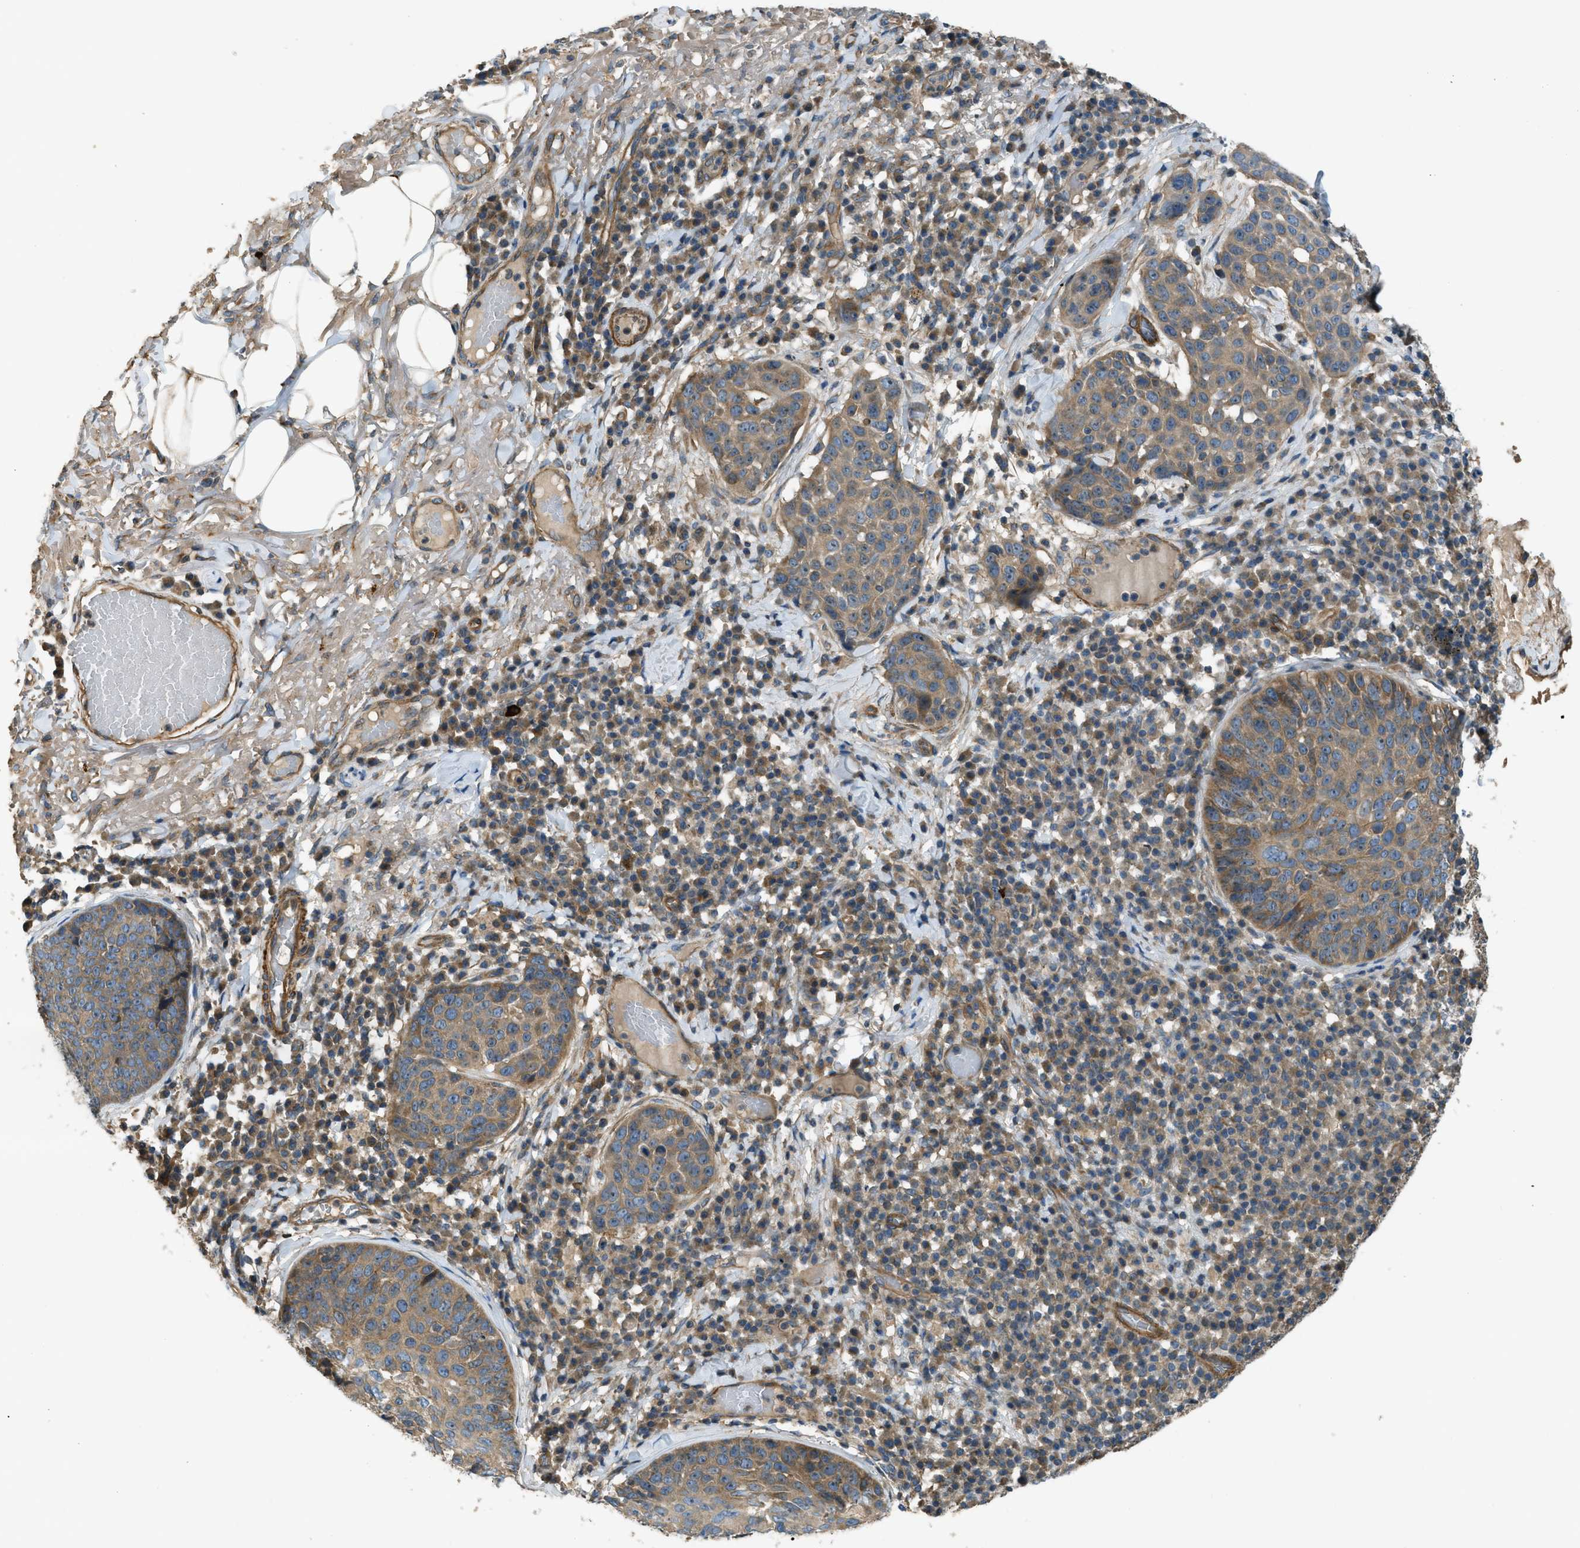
{"staining": {"intensity": "moderate", "quantity": ">75%", "location": "cytoplasmic/membranous"}, "tissue": "skin cancer", "cell_type": "Tumor cells", "image_type": "cancer", "snomed": [{"axis": "morphology", "description": "Squamous cell carcinoma in situ, NOS"}, {"axis": "morphology", "description": "Squamous cell carcinoma, NOS"}, {"axis": "topography", "description": "Skin"}], "caption": "Immunohistochemical staining of skin cancer demonstrates moderate cytoplasmic/membranous protein expression in about >75% of tumor cells.", "gene": "VEZT", "patient": {"sex": "male", "age": 93}}